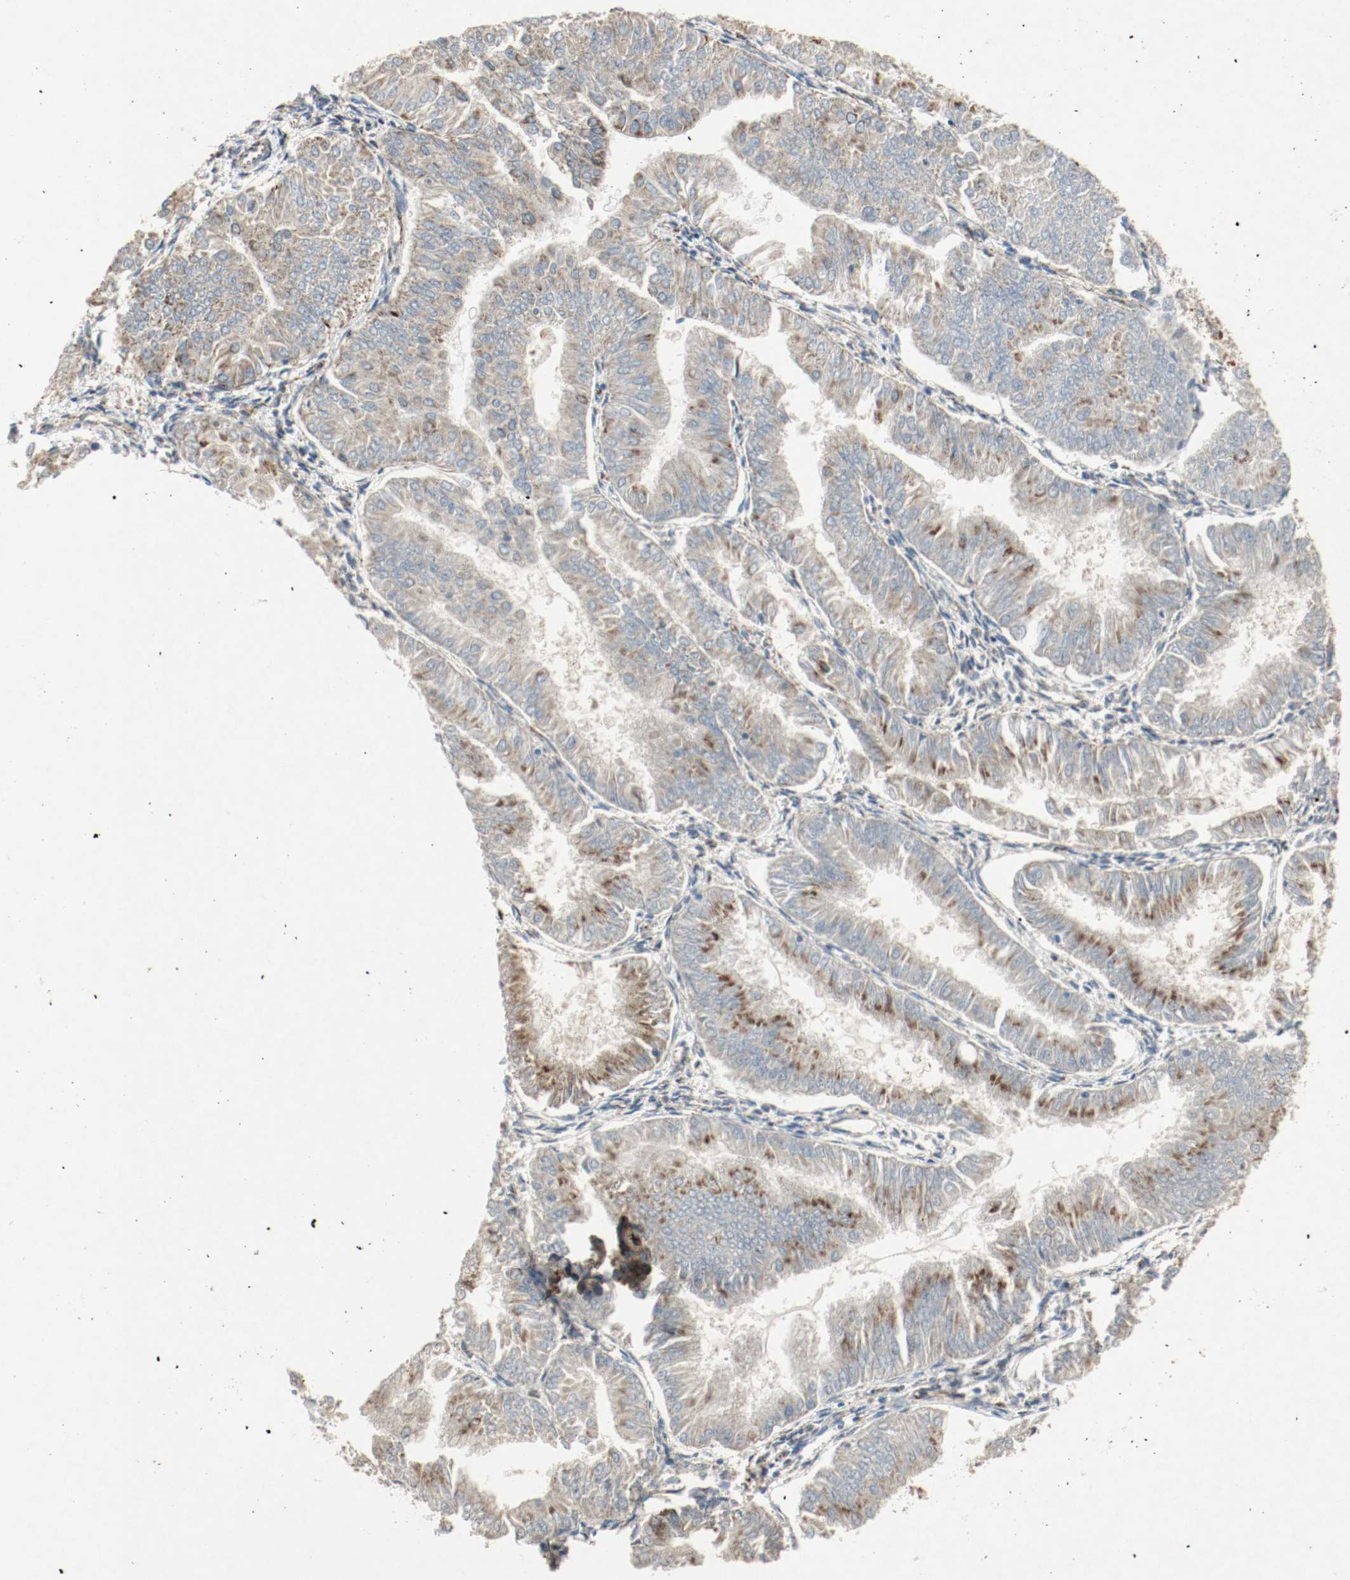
{"staining": {"intensity": "strong", "quantity": ">75%", "location": "cytoplasmic/membranous"}, "tissue": "endometrial cancer", "cell_type": "Tumor cells", "image_type": "cancer", "snomed": [{"axis": "morphology", "description": "Adenocarcinoma, NOS"}, {"axis": "topography", "description": "Endometrium"}], "caption": "Protein expression by immunohistochemistry (IHC) displays strong cytoplasmic/membranous expression in about >75% of tumor cells in endometrial cancer (adenocarcinoma).", "gene": "PLCG1", "patient": {"sex": "female", "age": 53}}